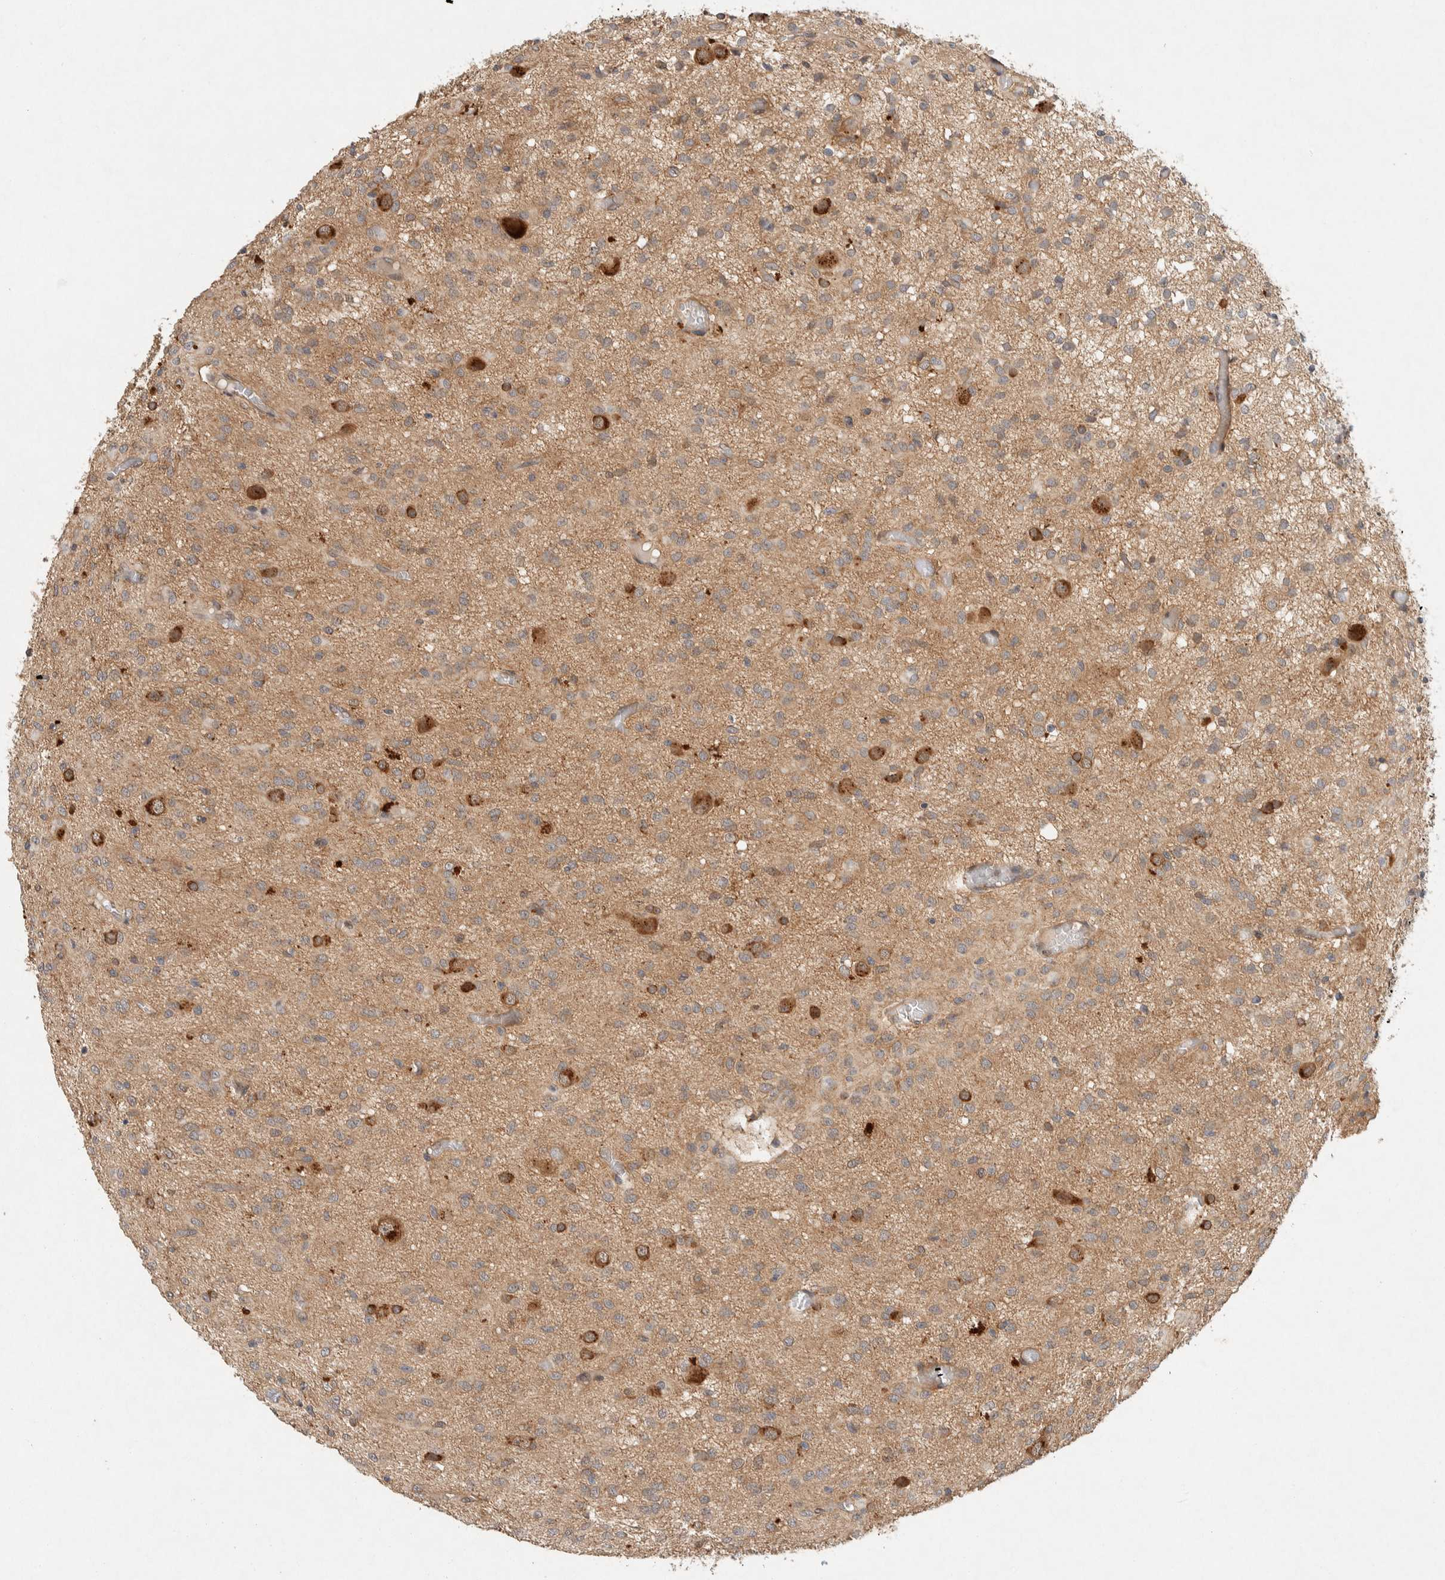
{"staining": {"intensity": "weak", "quantity": ">75%", "location": "cytoplasmic/membranous"}, "tissue": "glioma", "cell_type": "Tumor cells", "image_type": "cancer", "snomed": [{"axis": "morphology", "description": "Glioma, malignant, High grade"}, {"axis": "topography", "description": "Brain"}], "caption": "High-grade glioma (malignant) was stained to show a protein in brown. There is low levels of weak cytoplasmic/membranous expression in approximately >75% of tumor cells. (DAB (3,3'-diaminobenzidine) = brown stain, brightfield microscopy at high magnification).", "gene": "PXK", "patient": {"sex": "female", "age": 59}}